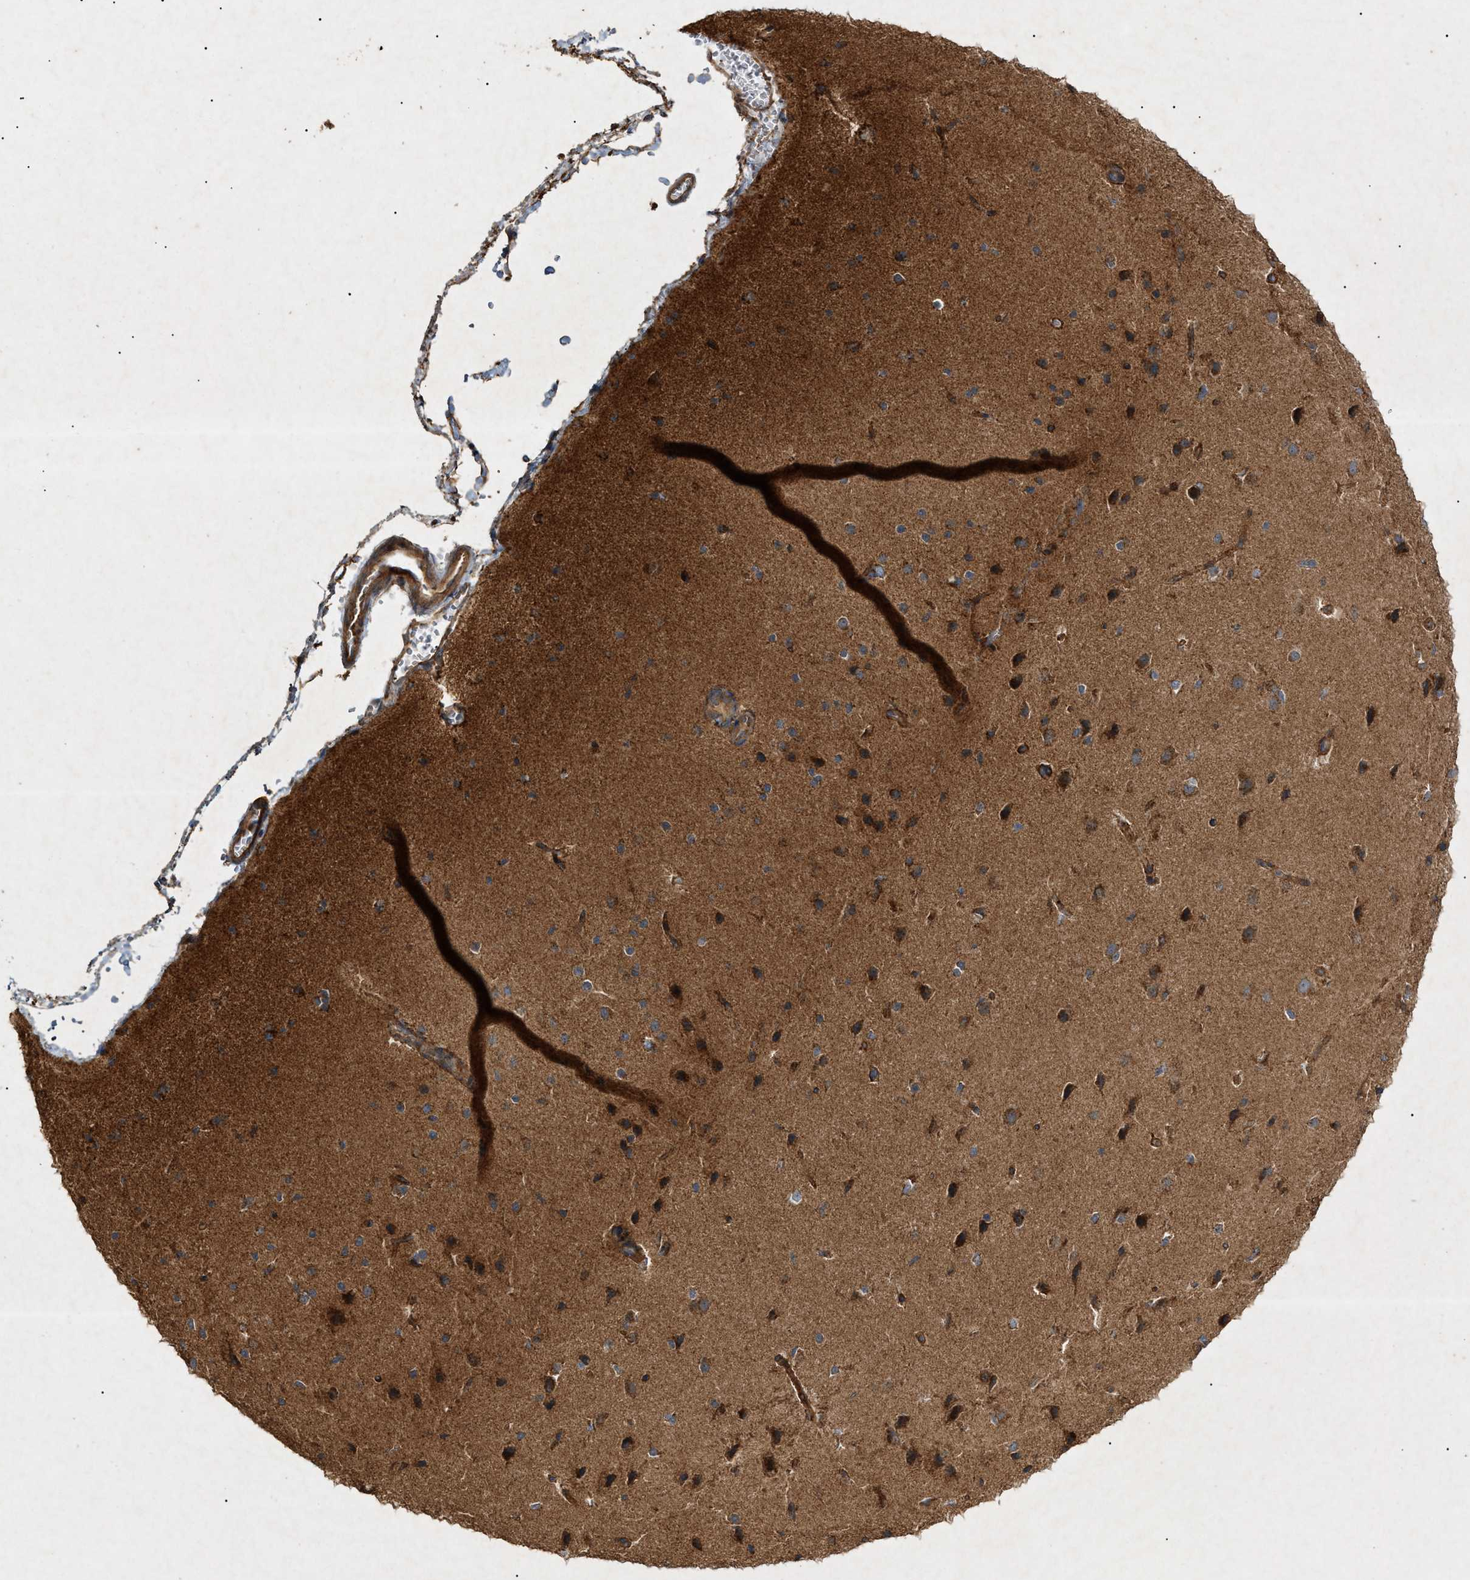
{"staining": {"intensity": "strong", "quantity": ">75%", "location": "cytoplasmic/membranous"}, "tissue": "cerebral cortex", "cell_type": "Endothelial cells", "image_type": "normal", "snomed": [{"axis": "morphology", "description": "Normal tissue, NOS"}, {"axis": "morphology", "description": "Developmental malformation"}, {"axis": "topography", "description": "Cerebral cortex"}], "caption": "Immunohistochemical staining of unremarkable cerebral cortex reveals >75% levels of strong cytoplasmic/membranous protein expression in about >75% of endothelial cells.", "gene": "MTCH1", "patient": {"sex": "female", "age": 30}}